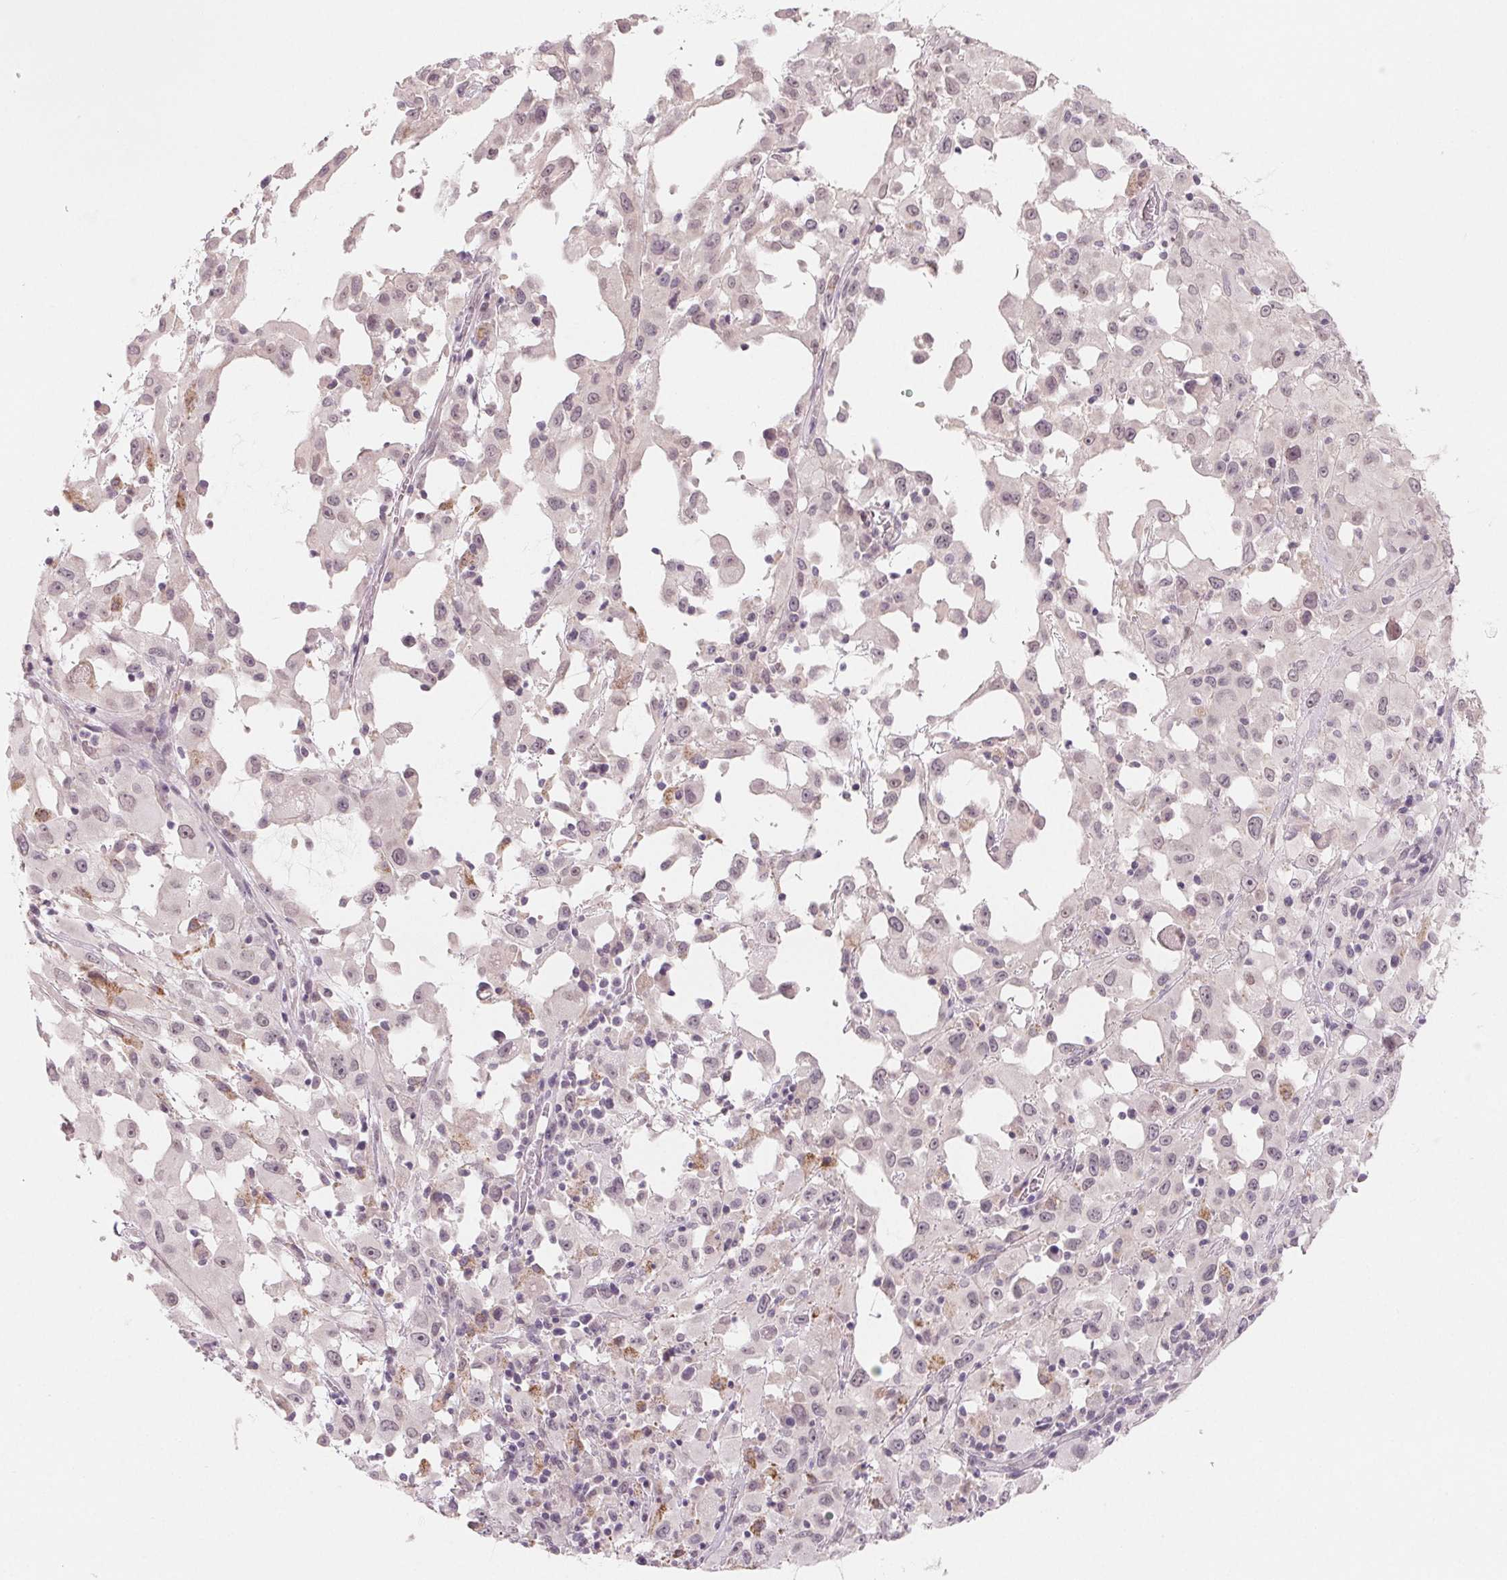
{"staining": {"intensity": "negative", "quantity": "none", "location": "none"}, "tissue": "melanoma", "cell_type": "Tumor cells", "image_type": "cancer", "snomed": [{"axis": "morphology", "description": "Malignant melanoma, Metastatic site"}, {"axis": "topography", "description": "Soft tissue"}], "caption": "Histopathology image shows no protein positivity in tumor cells of malignant melanoma (metastatic site) tissue. Nuclei are stained in blue.", "gene": "CFC1", "patient": {"sex": "male", "age": 50}}